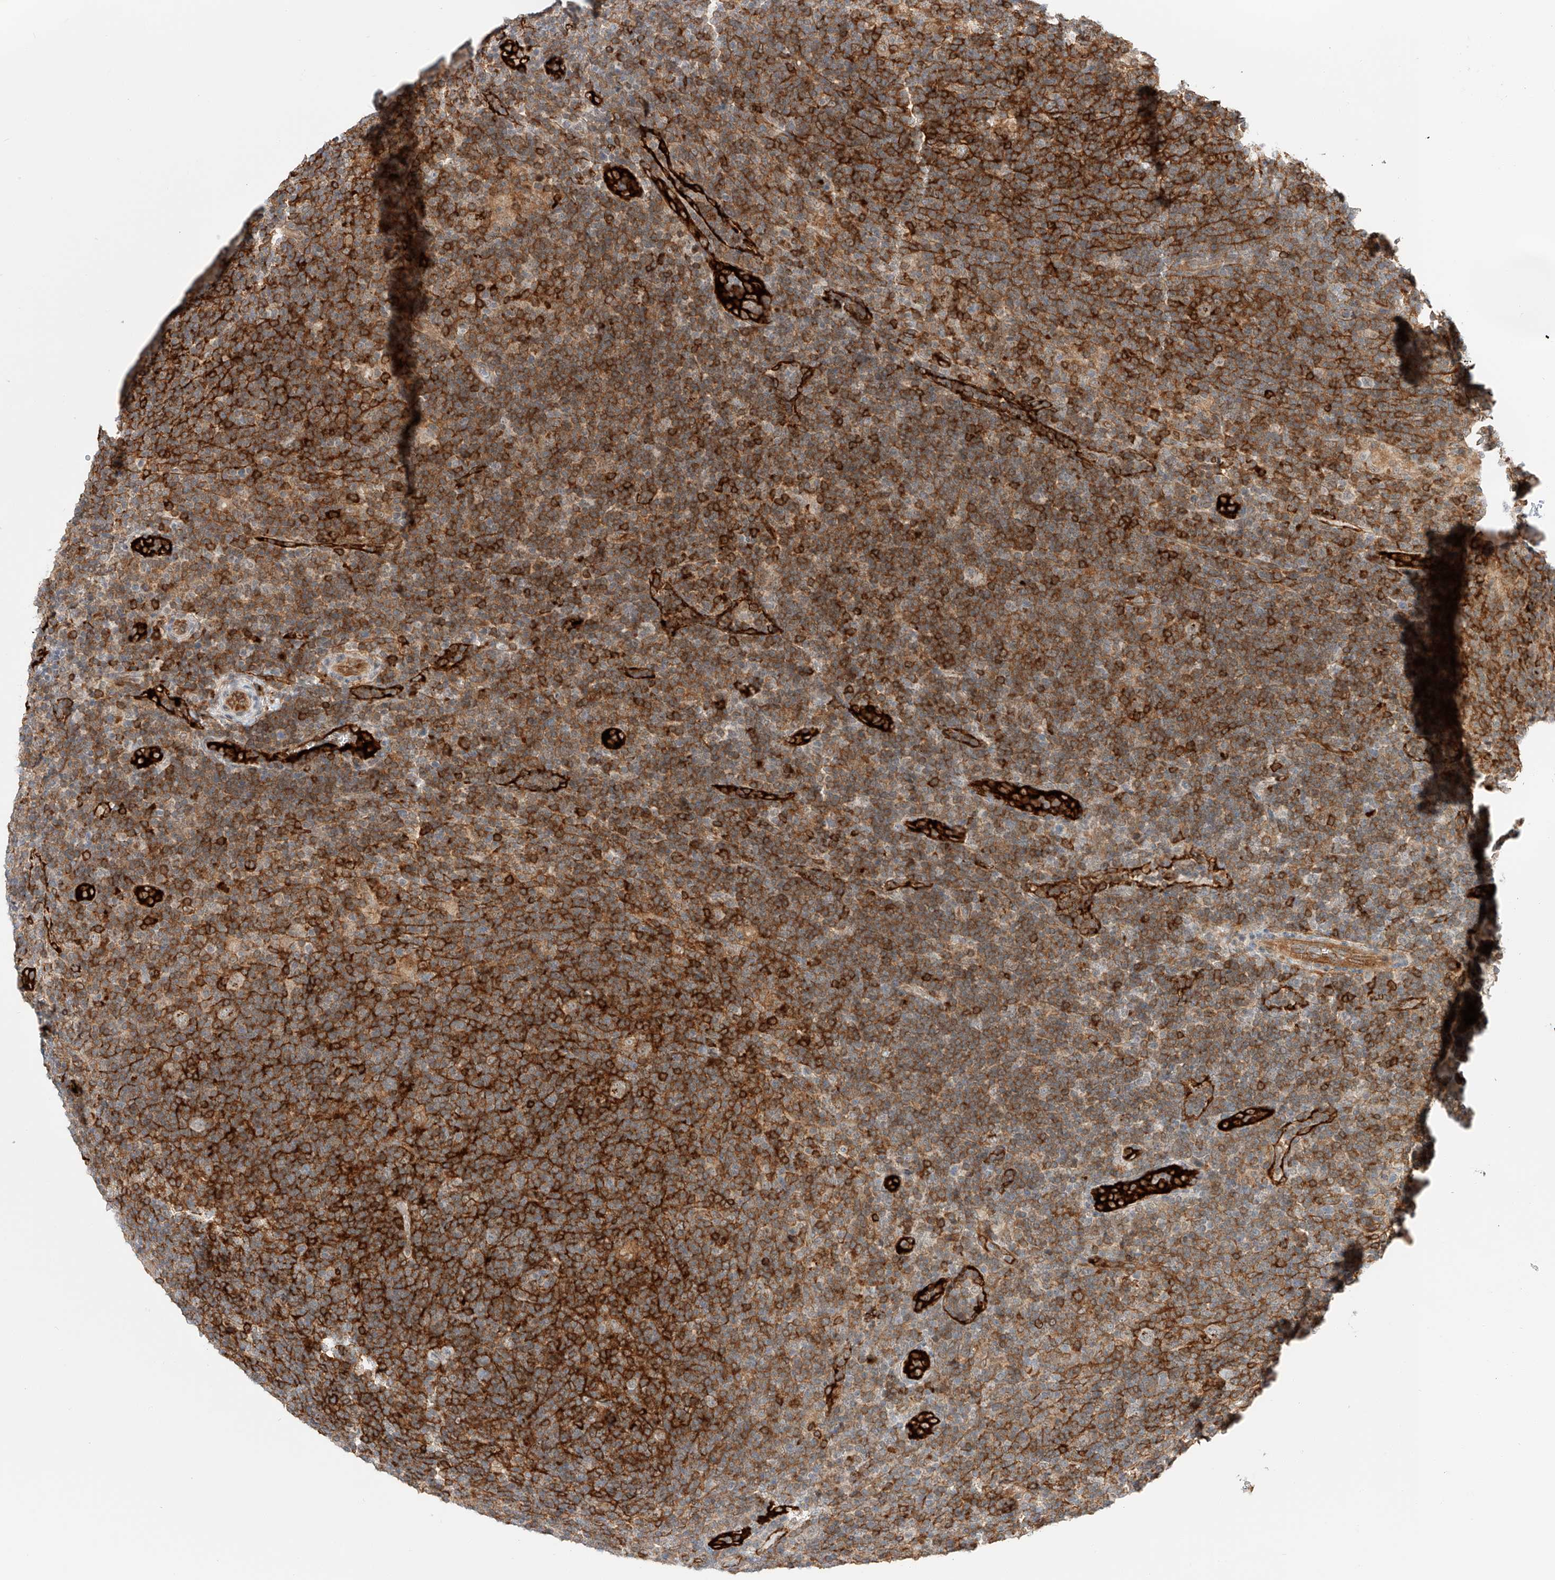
{"staining": {"intensity": "moderate", "quantity": ">75%", "location": "cytoplasmic/membranous"}, "tissue": "lymphoma", "cell_type": "Tumor cells", "image_type": "cancer", "snomed": [{"axis": "morphology", "description": "Hodgkin's disease, NOS"}, {"axis": "topography", "description": "Lymph node"}], "caption": "Immunohistochemistry (IHC) staining of Hodgkin's disease, which reveals medium levels of moderate cytoplasmic/membranous staining in approximately >75% of tumor cells indicating moderate cytoplasmic/membranous protein expression. The staining was performed using DAB (3,3'-diaminobenzidine) (brown) for protein detection and nuclei were counterstained in hematoxylin (blue).", "gene": "CARMIL1", "patient": {"sex": "female", "age": 57}}